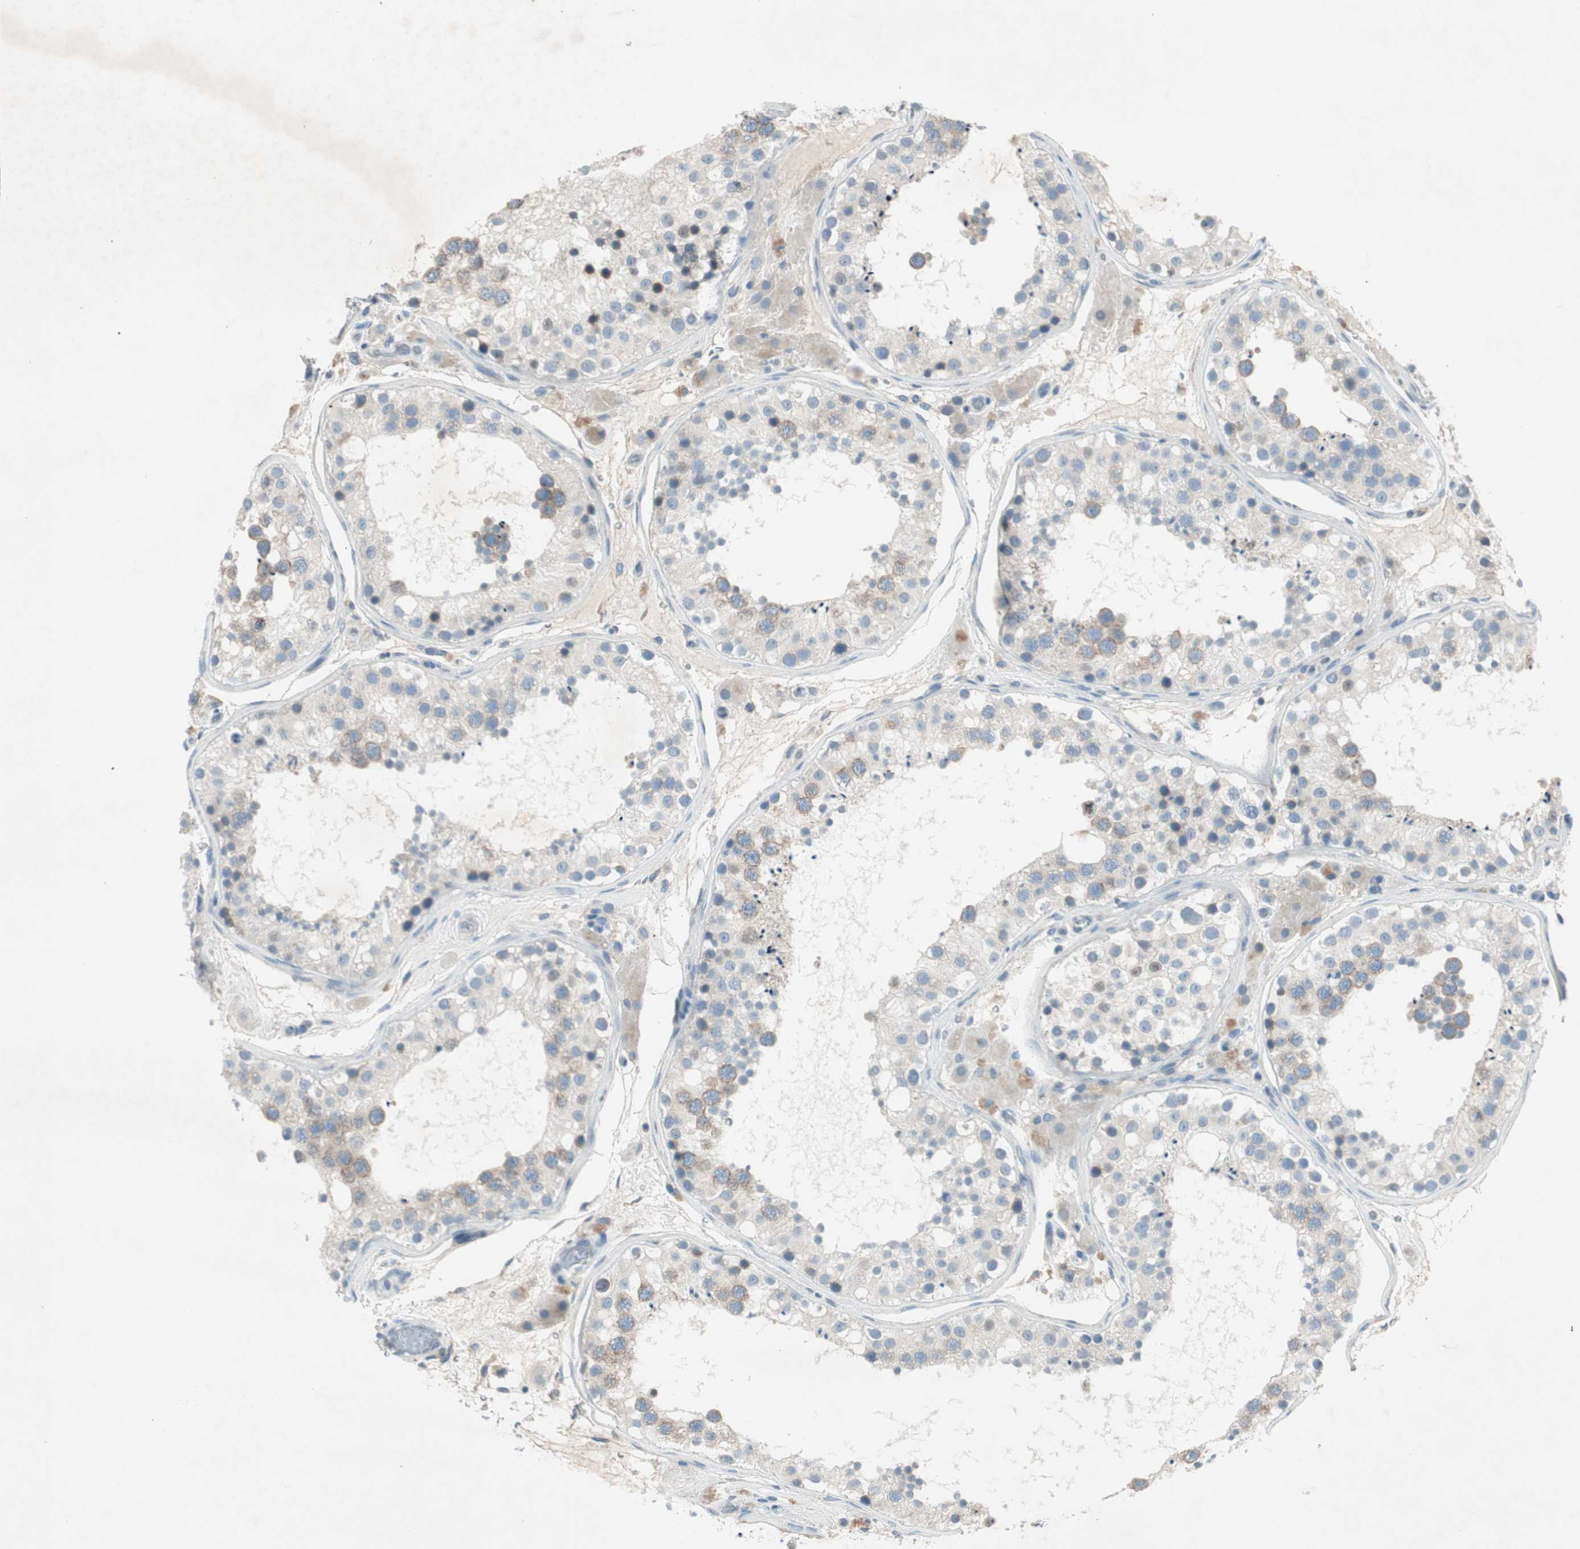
{"staining": {"intensity": "weak", "quantity": "<25%", "location": "cytoplasmic/membranous"}, "tissue": "testis", "cell_type": "Cells in seminiferous ducts", "image_type": "normal", "snomed": [{"axis": "morphology", "description": "Normal tissue, NOS"}, {"axis": "topography", "description": "Testis"}, {"axis": "topography", "description": "Epididymis"}], "caption": "The histopathology image reveals no staining of cells in seminiferous ducts in unremarkable testis. The staining was performed using DAB (3,3'-diaminobenzidine) to visualize the protein expression in brown, while the nuclei were stained in blue with hematoxylin (Magnification: 20x).", "gene": "PRRG4", "patient": {"sex": "male", "age": 26}}